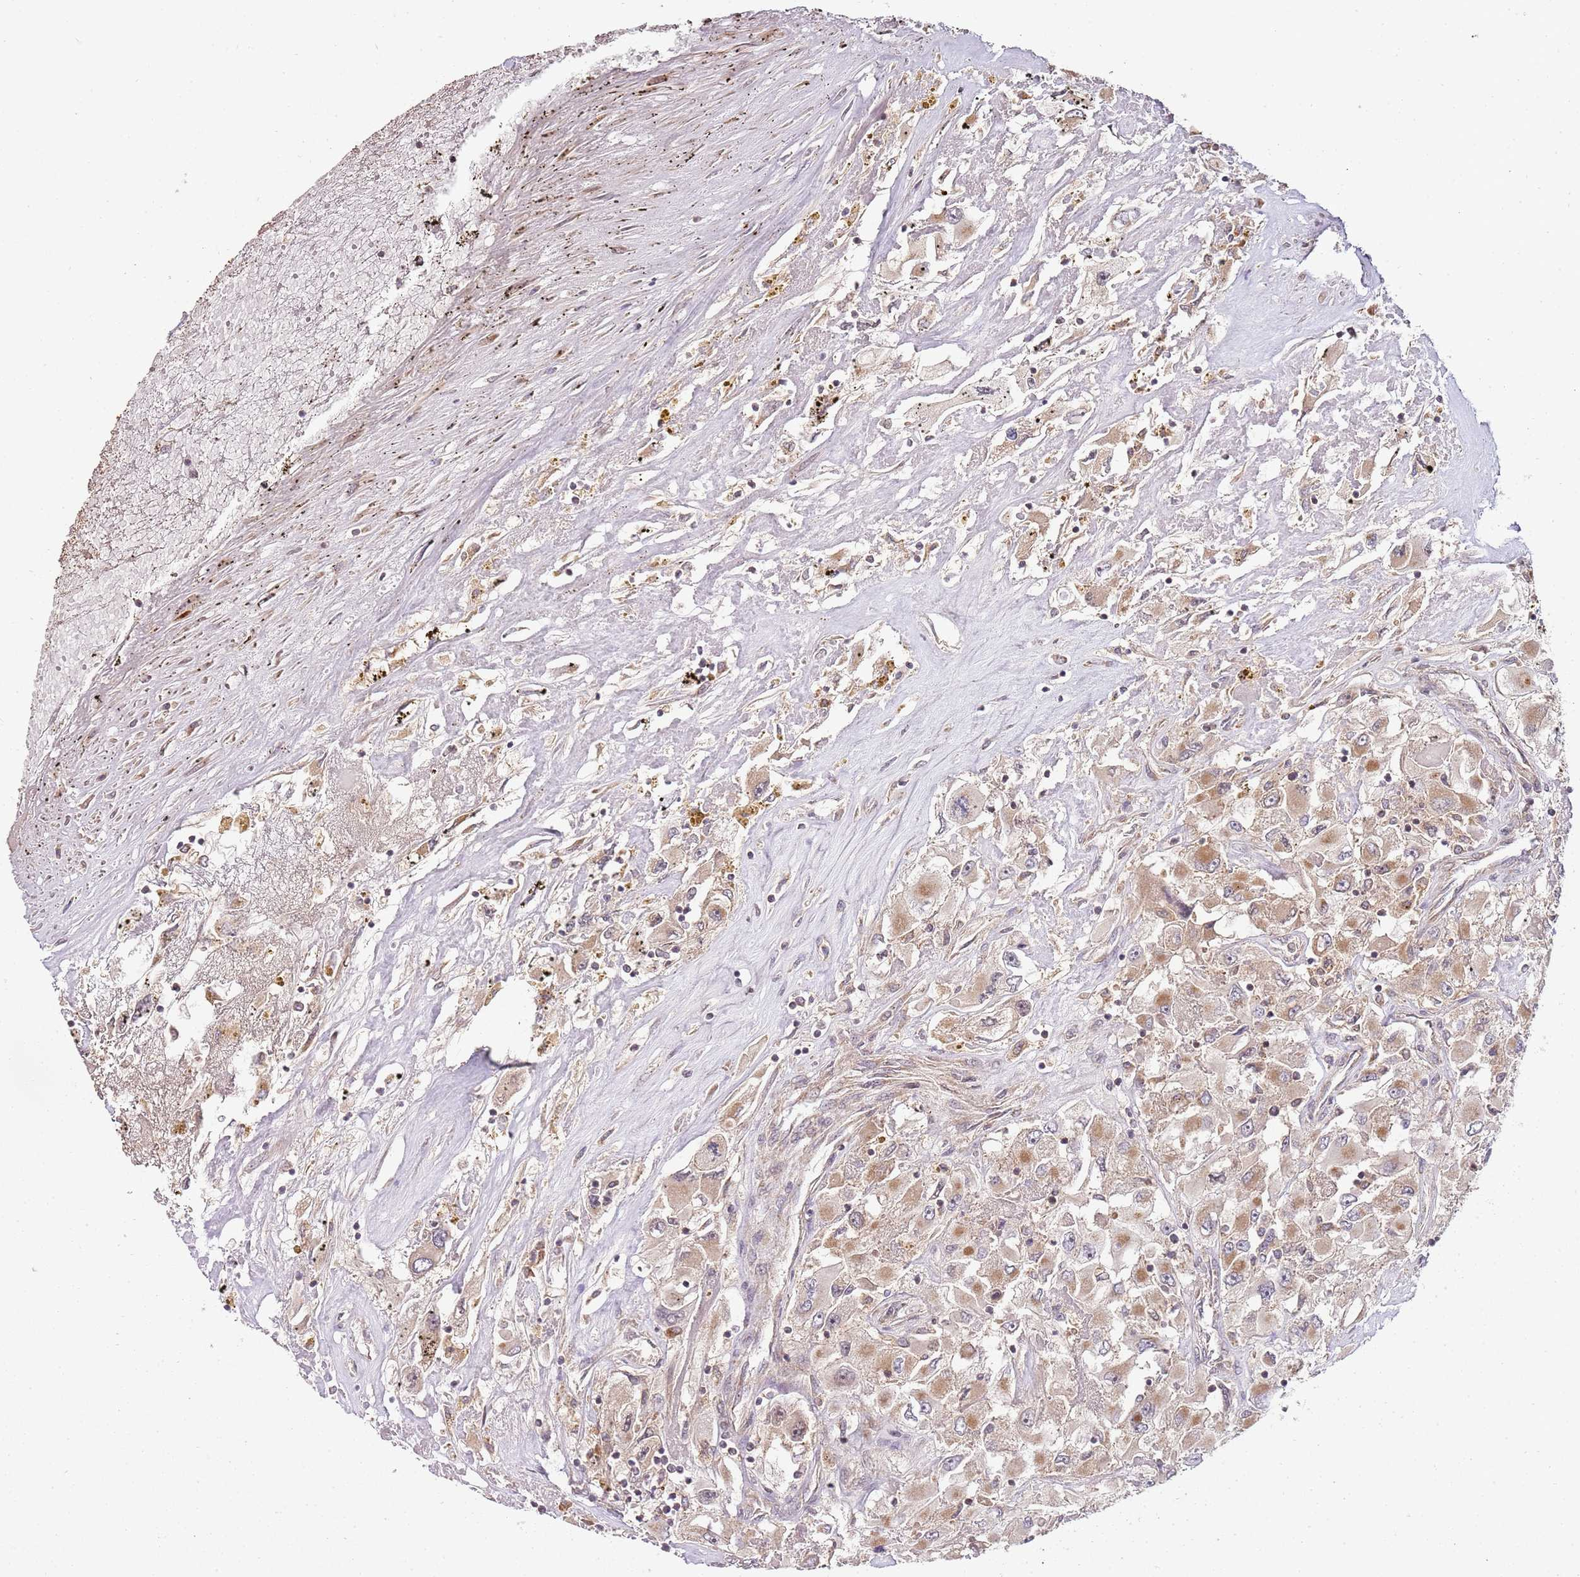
{"staining": {"intensity": "moderate", "quantity": "25%-75%", "location": "cytoplasmic/membranous"}, "tissue": "renal cancer", "cell_type": "Tumor cells", "image_type": "cancer", "snomed": [{"axis": "morphology", "description": "Adenocarcinoma, NOS"}, {"axis": "topography", "description": "Kidney"}], "caption": "IHC image of renal cancer stained for a protein (brown), which shows medium levels of moderate cytoplasmic/membranous expression in about 25%-75% of tumor cells.", "gene": "LIN37", "patient": {"sex": "female", "age": 52}}